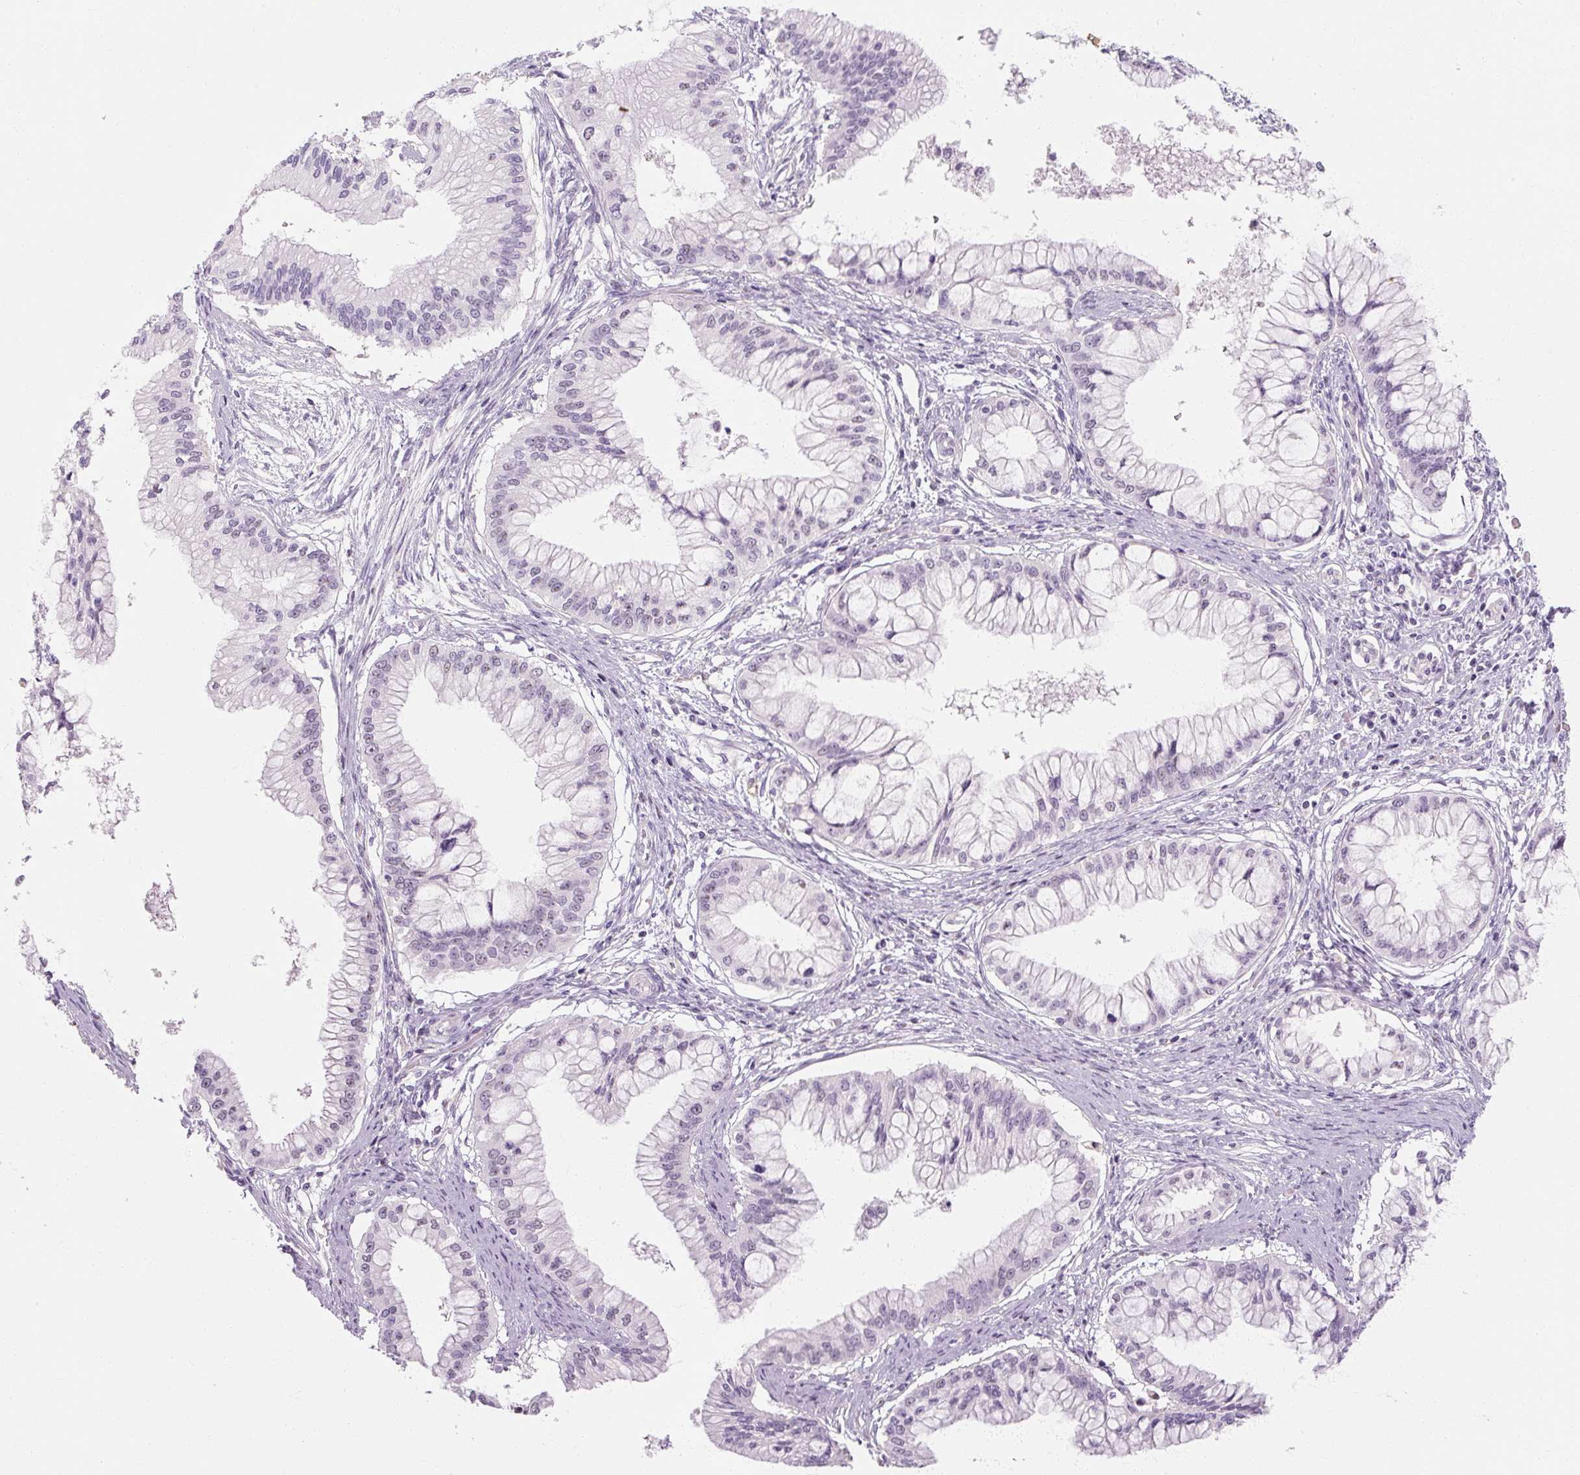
{"staining": {"intensity": "negative", "quantity": "none", "location": "none"}, "tissue": "pancreatic cancer", "cell_type": "Tumor cells", "image_type": "cancer", "snomed": [{"axis": "morphology", "description": "Adenocarcinoma, NOS"}, {"axis": "topography", "description": "Pancreas"}], "caption": "This is an immunohistochemistry micrograph of human adenocarcinoma (pancreatic). There is no positivity in tumor cells.", "gene": "NFE2L3", "patient": {"sex": "male", "age": 46}}